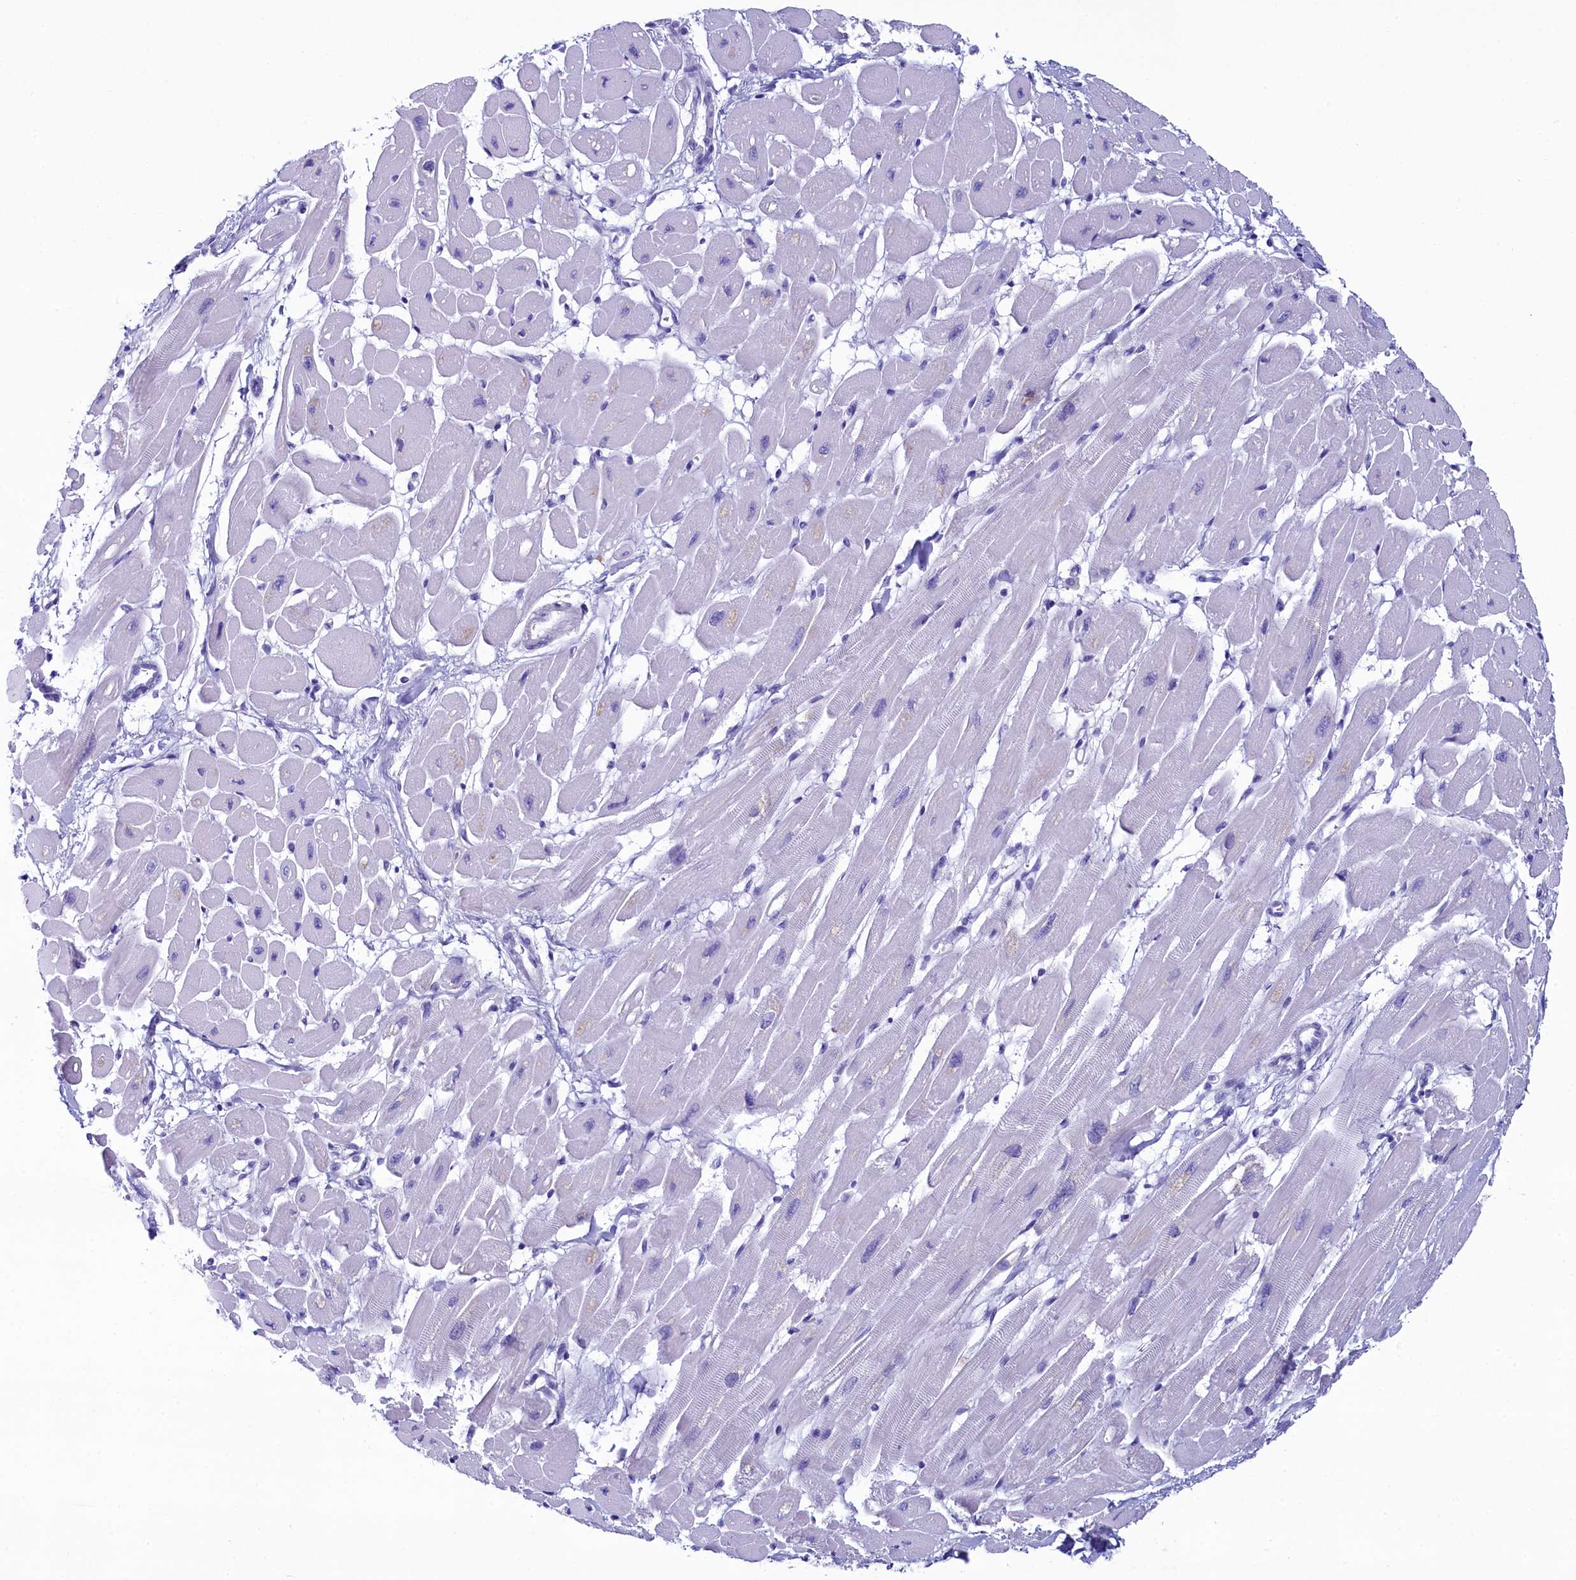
{"staining": {"intensity": "negative", "quantity": "none", "location": "none"}, "tissue": "heart muscle", "cell_type": "Cardiomyocytes", "image_type": "normal", "snomed": [{"axis": "morphology", "description": "Normal tissue, NOS"}, {"axis": "topography", "description": "Heart"}], "caption": "Photomicrograph shows no significant protein positivity in cardiomyocytes of unremarkable heart muscle. The staining is performed using DAB (3,3'-diaminobenzidine) brown chromogen with nuclei counter-stained in using hematoxylin.", "gene": "SKA3", "patient": {"sex": "female", "age": 54}}